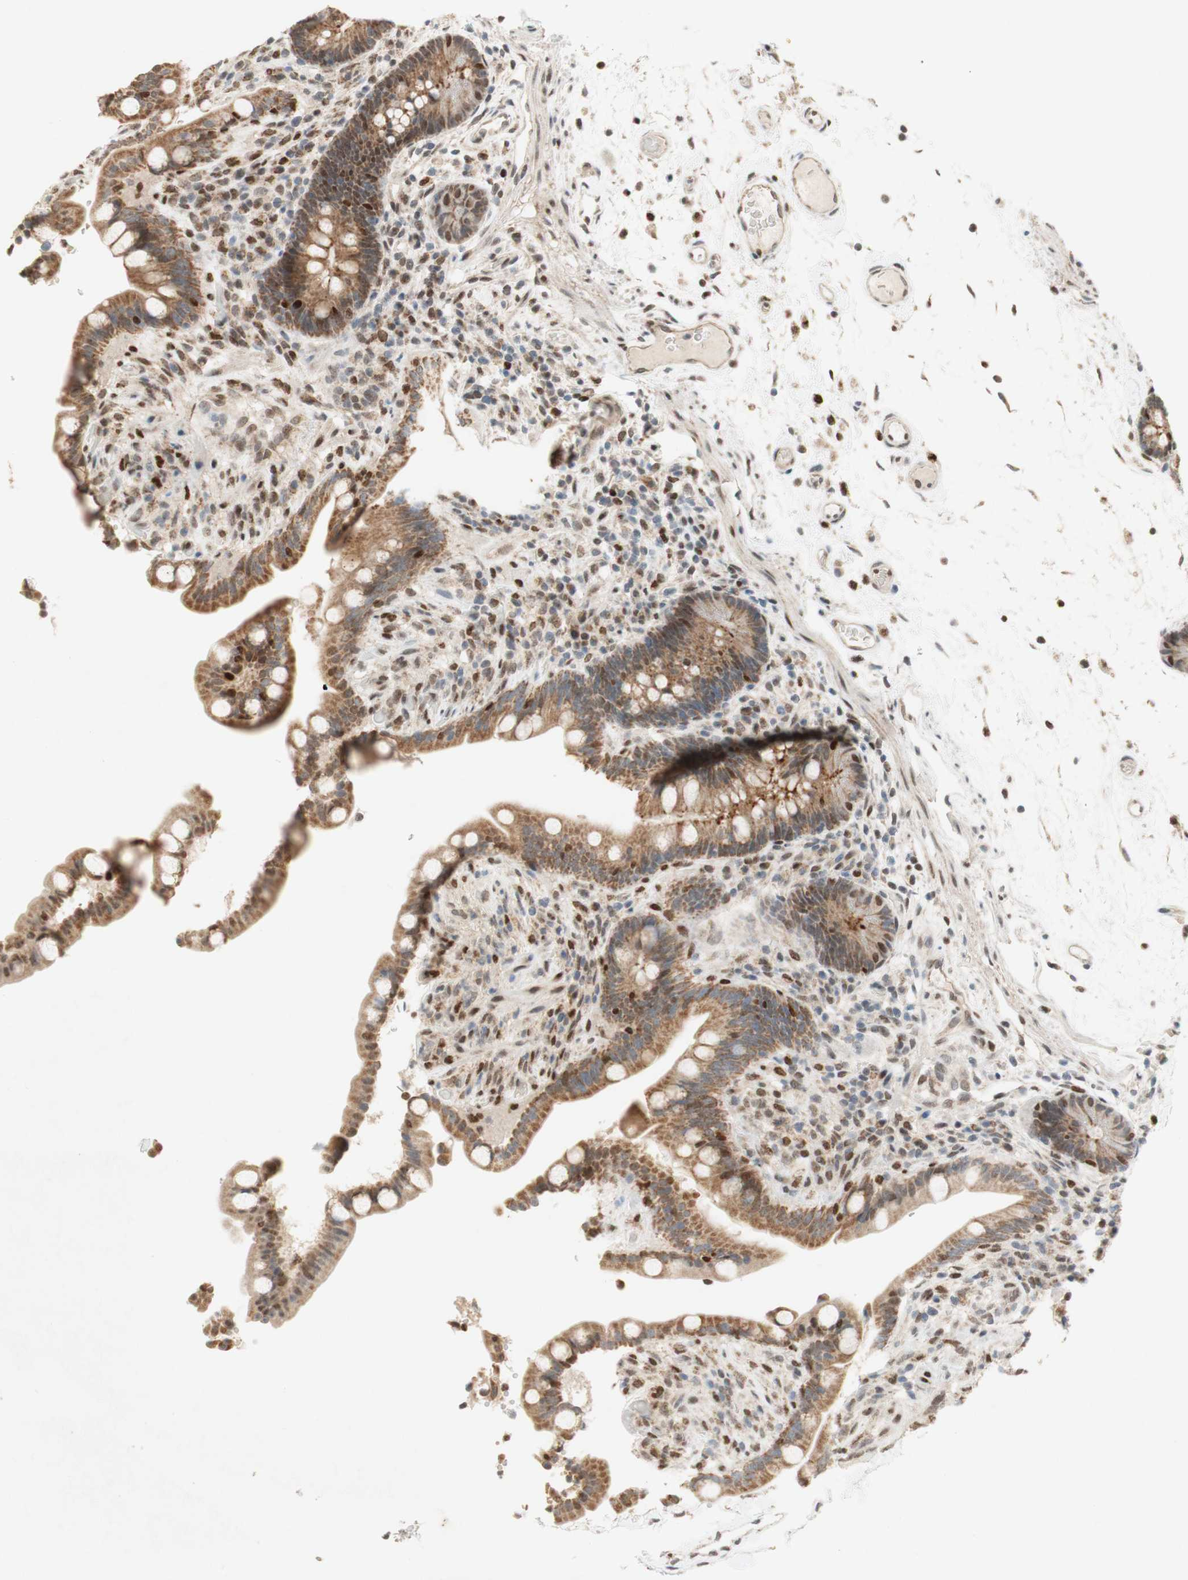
{"staining": {"intensity": "moderate", "quantity": ">75%", "location": "cytoplasmic/membranous"}, "tissue": "colon", "cell_type": "Endothelial cells", "image_type": "normal", "snomed": [{"axis": "morphology", "description": "Normal tissue, NOS"}, {"axis": "topography", "description": "Colon"}], "caption": "Immunohistochemistry (IHC) of normal colon reveals medium levels of moderate cytoplasmic/membranous staining in about >75% of endothelial cells. (Brightfield microscopy of DAB IHC at high magnification).", "gene": "DNMT3A", "patient": {"sex": "male", "age": 73}}